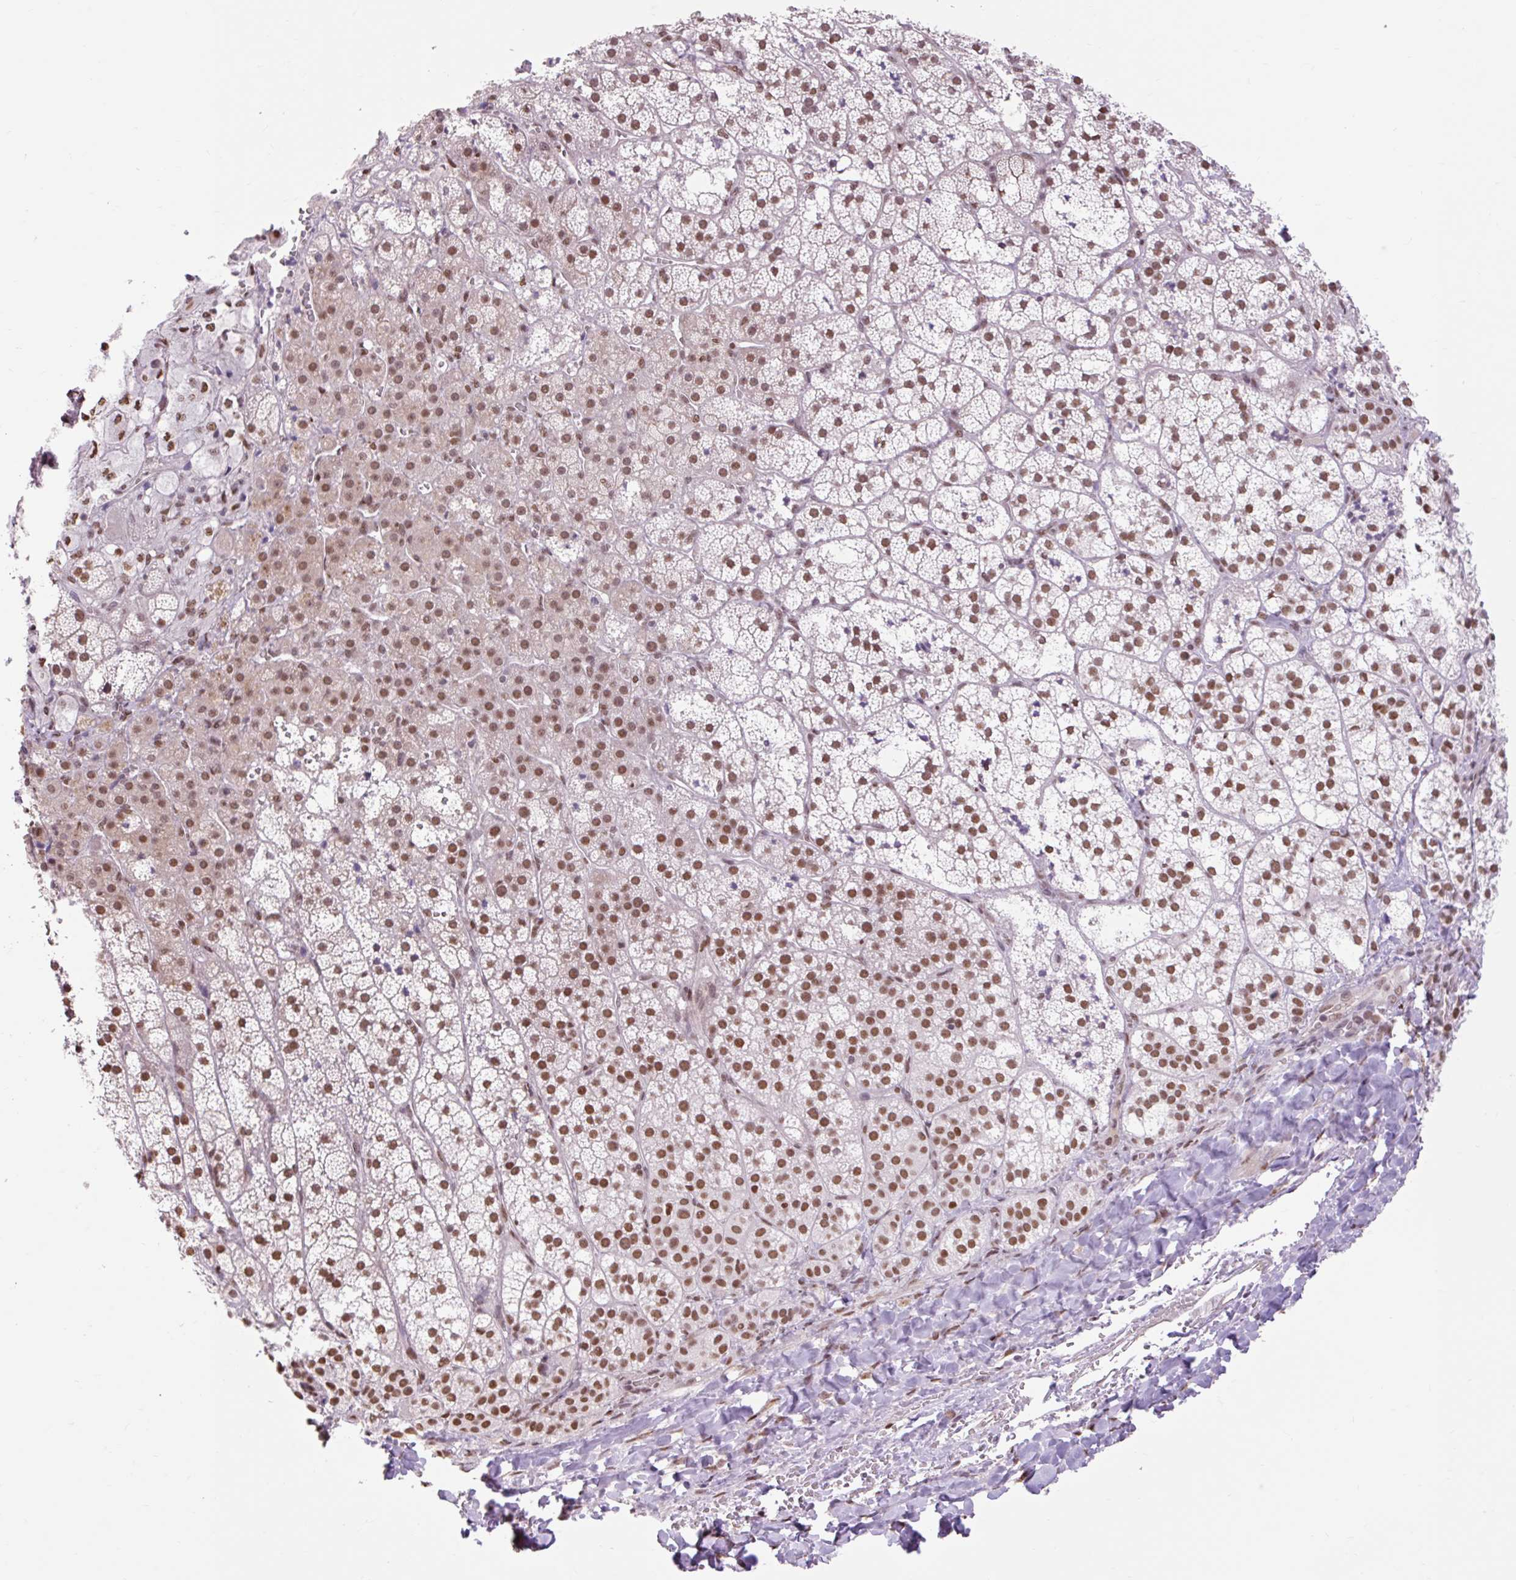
{"staining": {"intensity": "moderate", "quantity": ">75%", "location": "nuclear"}, "tissue": "adrenal gland", "cell_type": "Glandular cells", "image_type": "normal", "snomed": [{"axis": "morphology", "description": "Normal tissue, NOS"}, {"axis": "topography", "description": "Adrenal gland"}], "caption": "A brown stain labels moderate nuclear staining of a protein in glandular cells of unremarkable human adrenal gland. The protein of interest is stained brown, and the nuclei are stained in blue (DAB IHC with brightfield microscopy, high magnification).", "gene": "ENSG00000261832", "patient": {"sex": "male", "age": 53}}